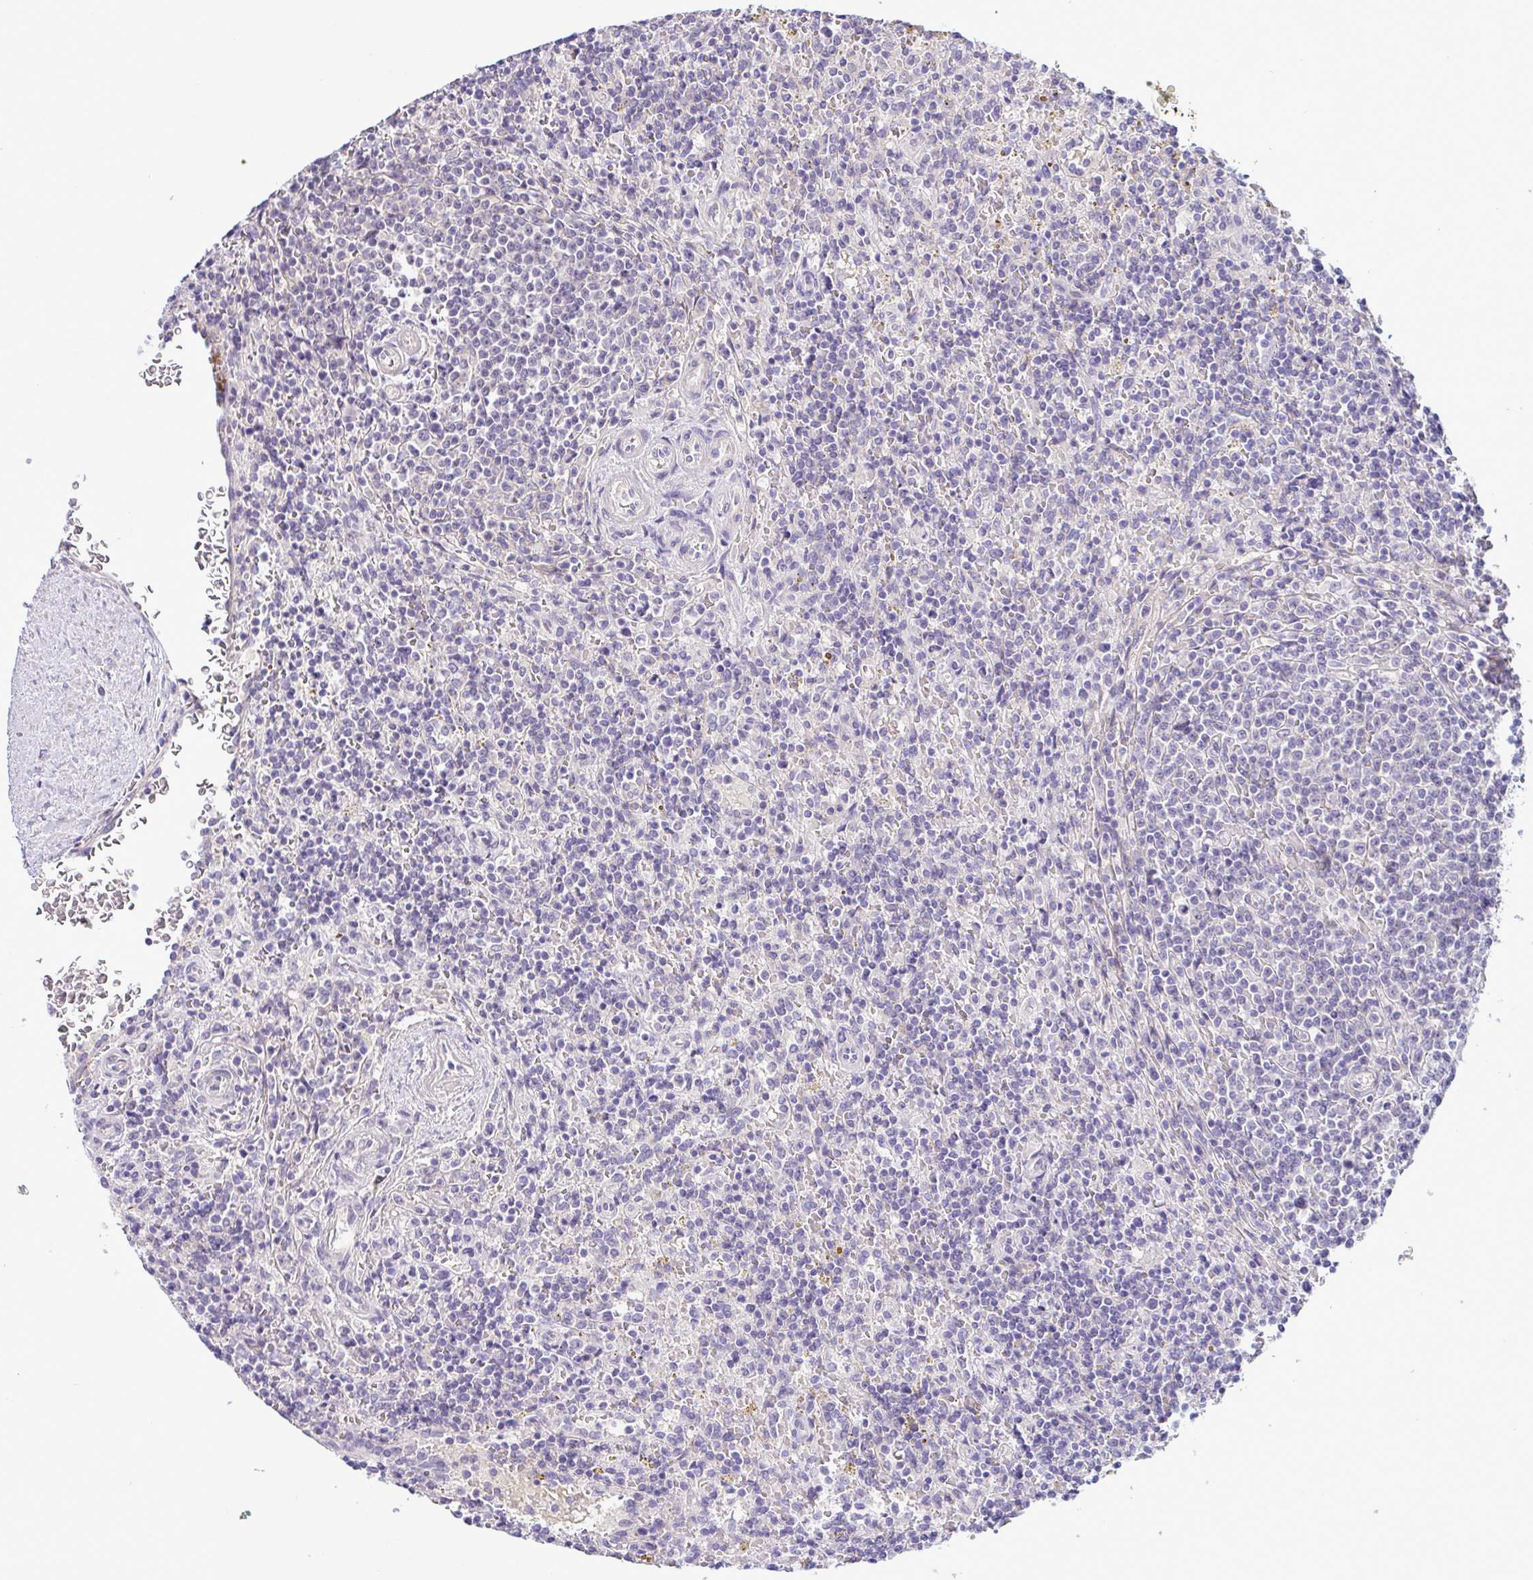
{"staining": {"intensity": "negative", "quantity": "none", "location": "none"}, "tissue": "lymphoma", "cell_type": "Tumor cells", "image_type": "cancer", "snomed": [{"axis": "morphology", "description": "Malignant lymphoma, non-Hodgkin's type, Low grade"}, {"axis": "topography", "description": "Spleen"}], "caption": "Image shows no significant protein staining in tumor cells of lymphoma.", "gene": "SYNPO2L", "patient": {"sex": "male", "age": 67}}